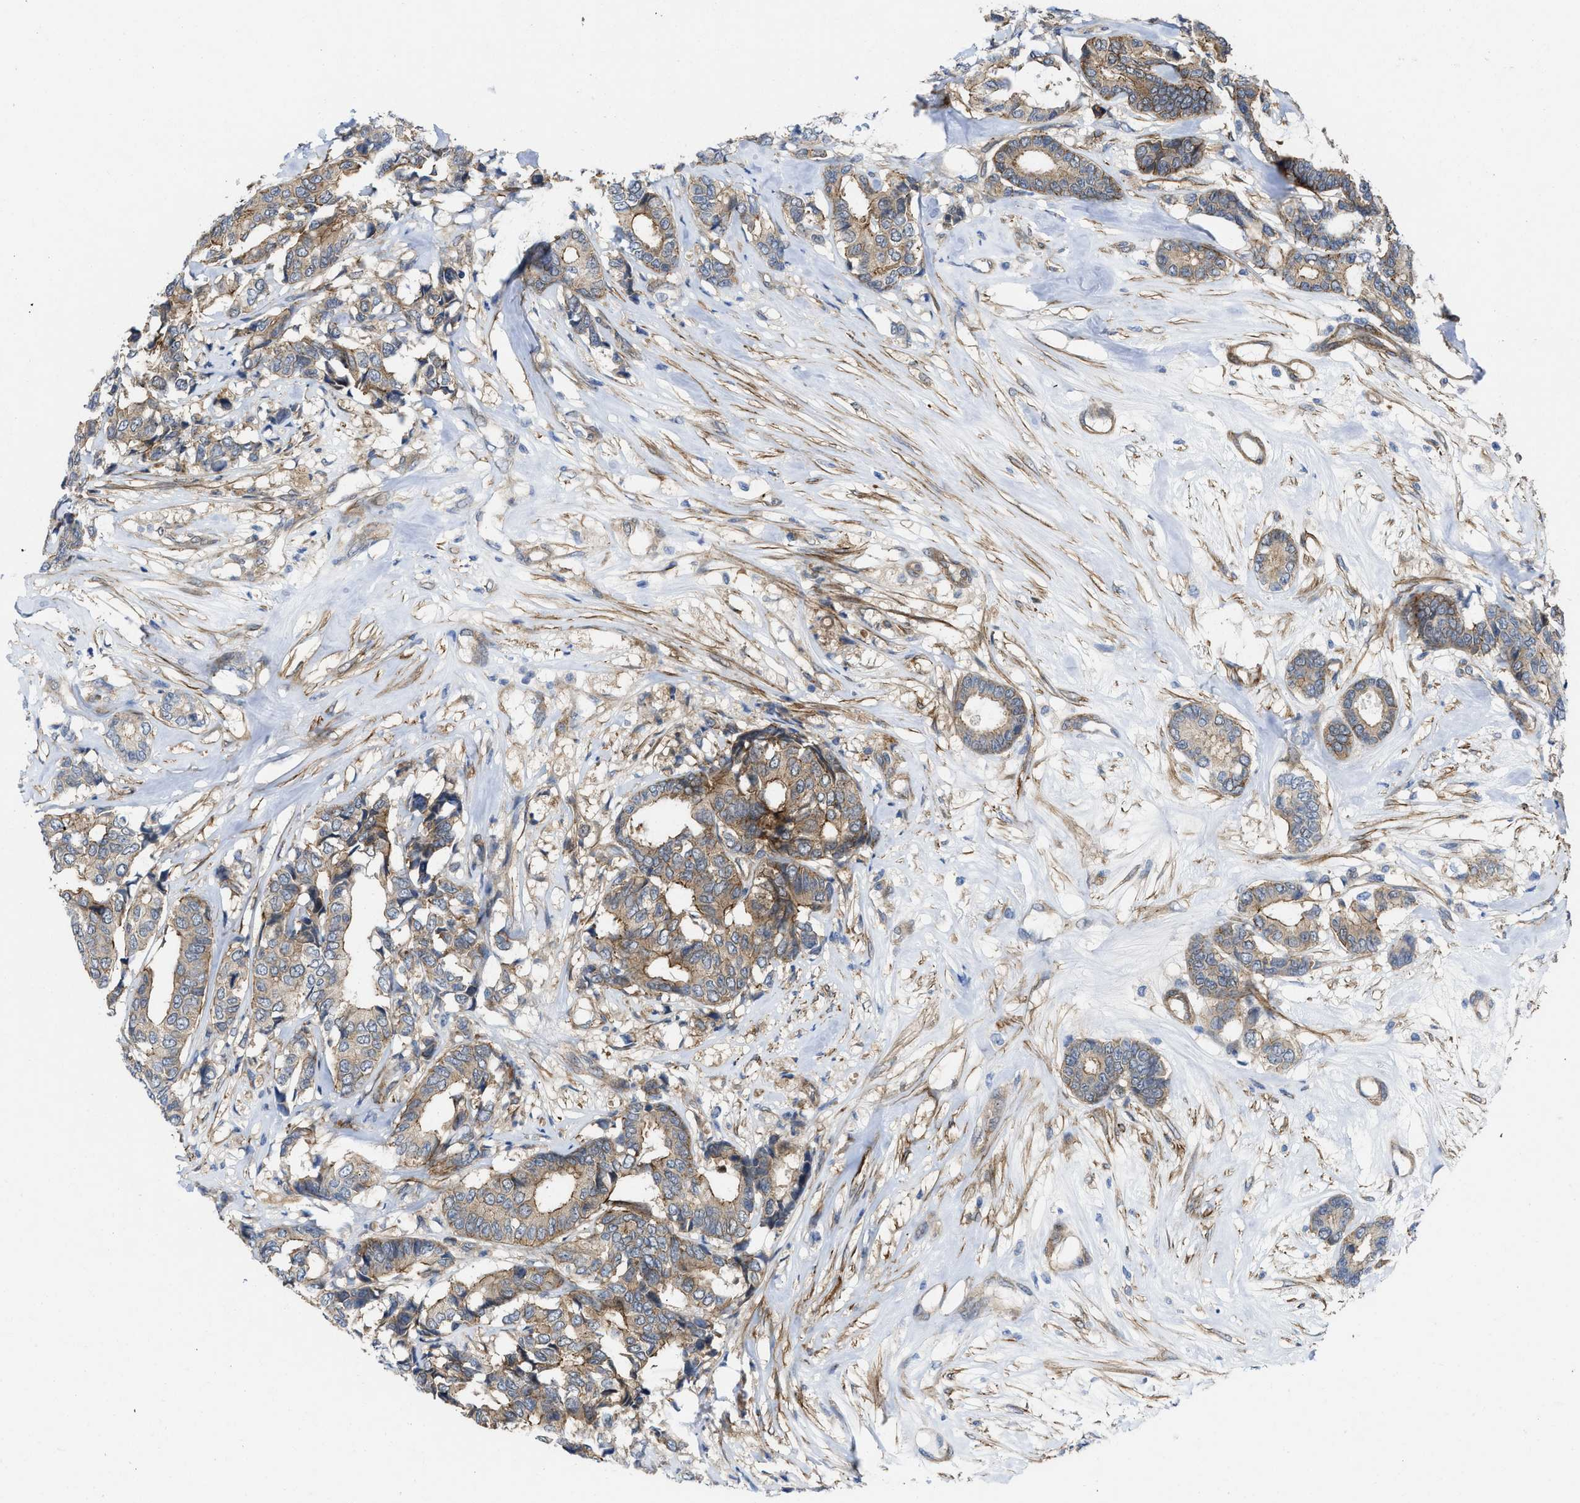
{"staining": {"intensity": "moderate", "quantity": ">75%", "location": "cytoplasmic/membranous"}, "tissue": "breast cancer", "cell_type": "Tumor cells", "image_type": "cancer", "snomed": [{"axis": "morphology", "description": "Duct carcinoma"}, {"axis": "topography", "description": "Breast"}], "caption": "The immunohistochemical stain shows moderate cytoplasmic/membranous staining in tumor cells of breast invasive ductal carcinoma tissue.", "gene": "PDLIM5", "patient": {"sex": "female", "age": 87}}